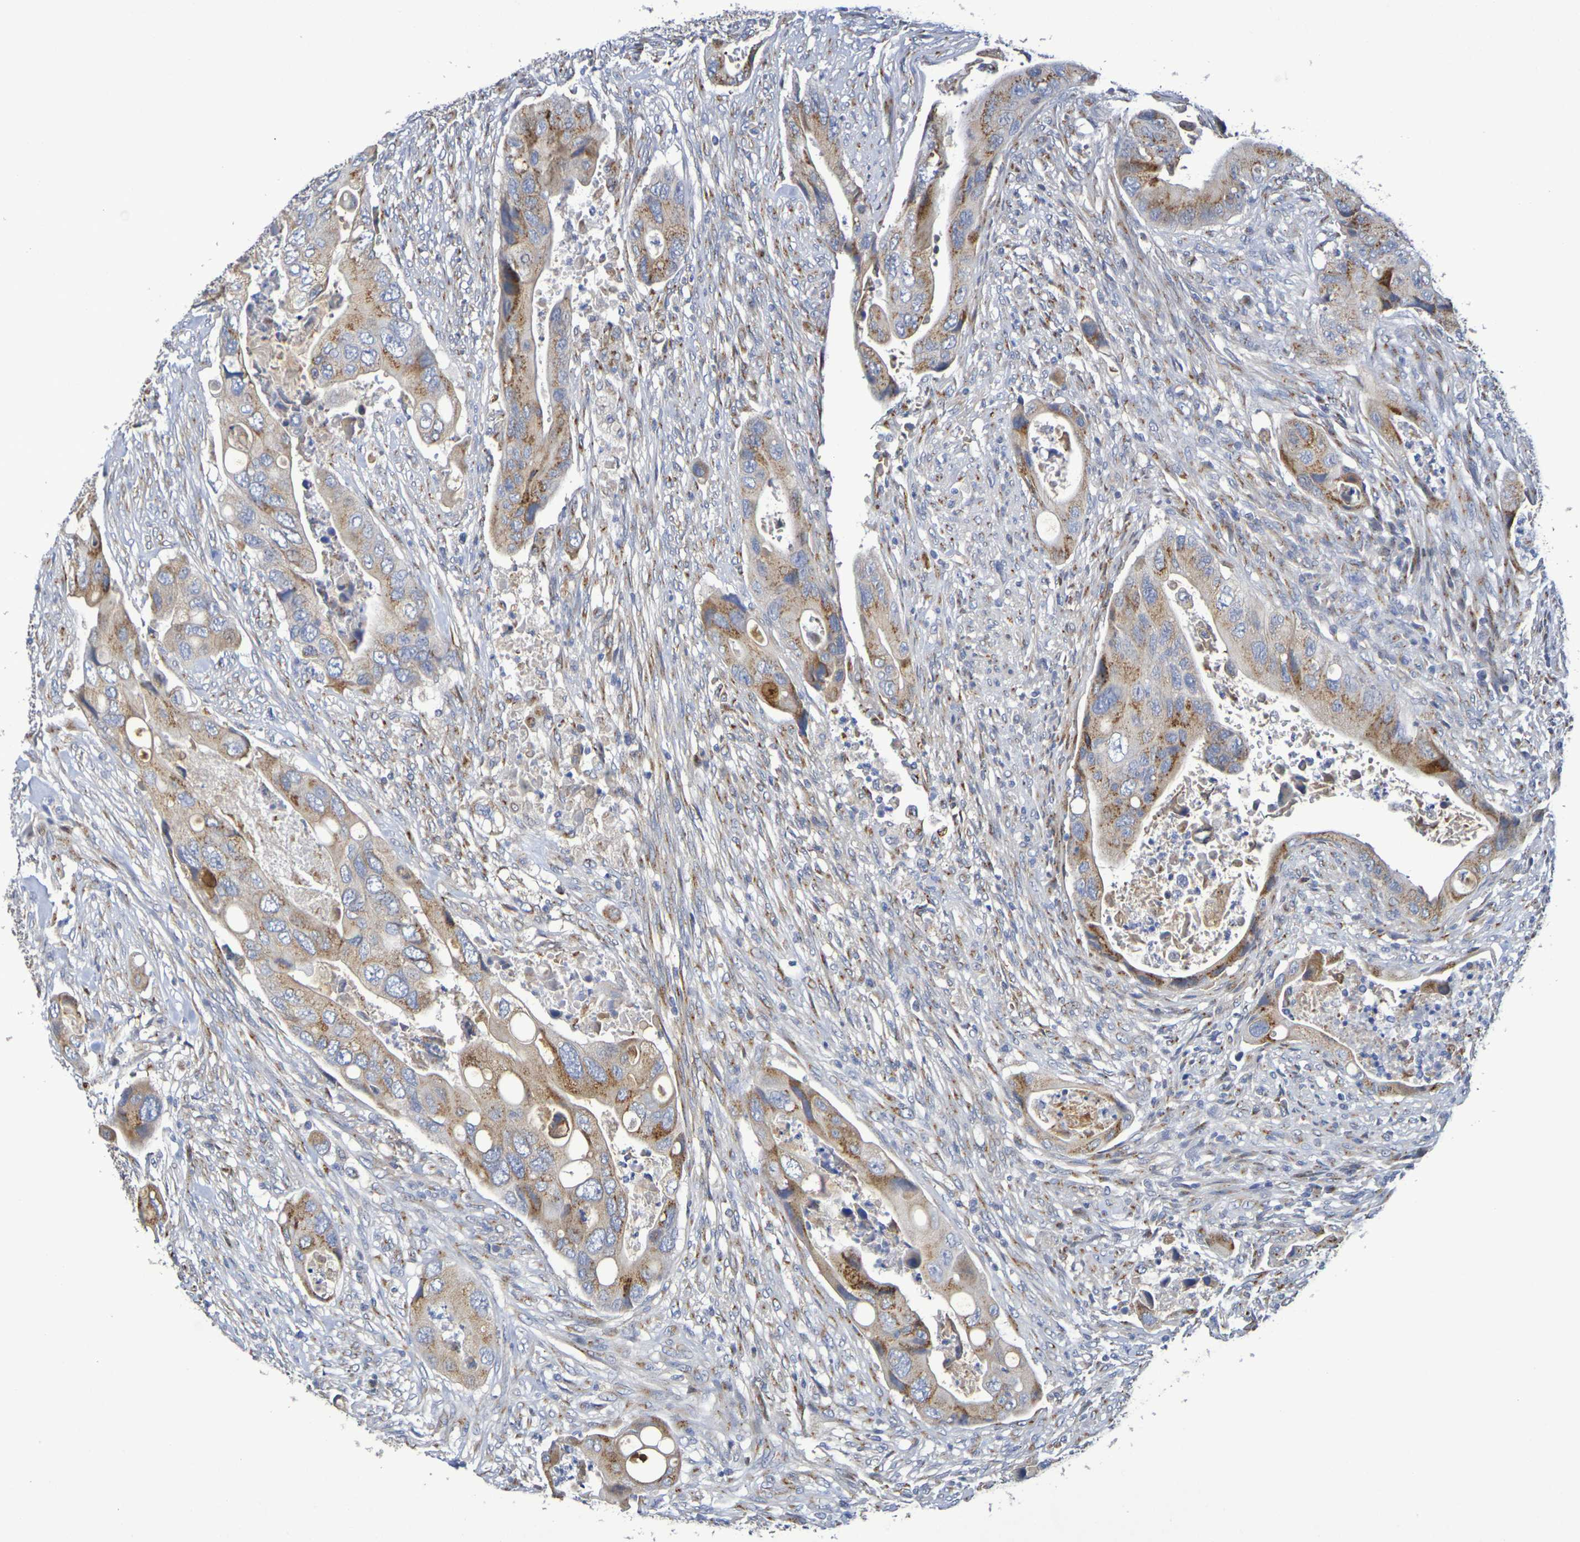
{"staining": {"intensity": "moderate", "quantity": ">75%", "location": "cytoplasmic/membranous"}, "tissue": "colorectal cancer", "cell_type": "Tumor cells", "image_type": "cancer", "snomed": [{"axis": "morphology", "description": "Adenocarcinoma, NOS"}, {"axis": "topography", "description": "Rectum"}], "caption": "Tumor cells exhibit medium levels of moderate cytoplasmic/membranous positivity in about >75% of cells in colorectal cancer. (brown staining indicates protein expression, while blue staining denotes nuclei).", "gene": "DCP2", "patient": {"sex": "female", "age": 57}}